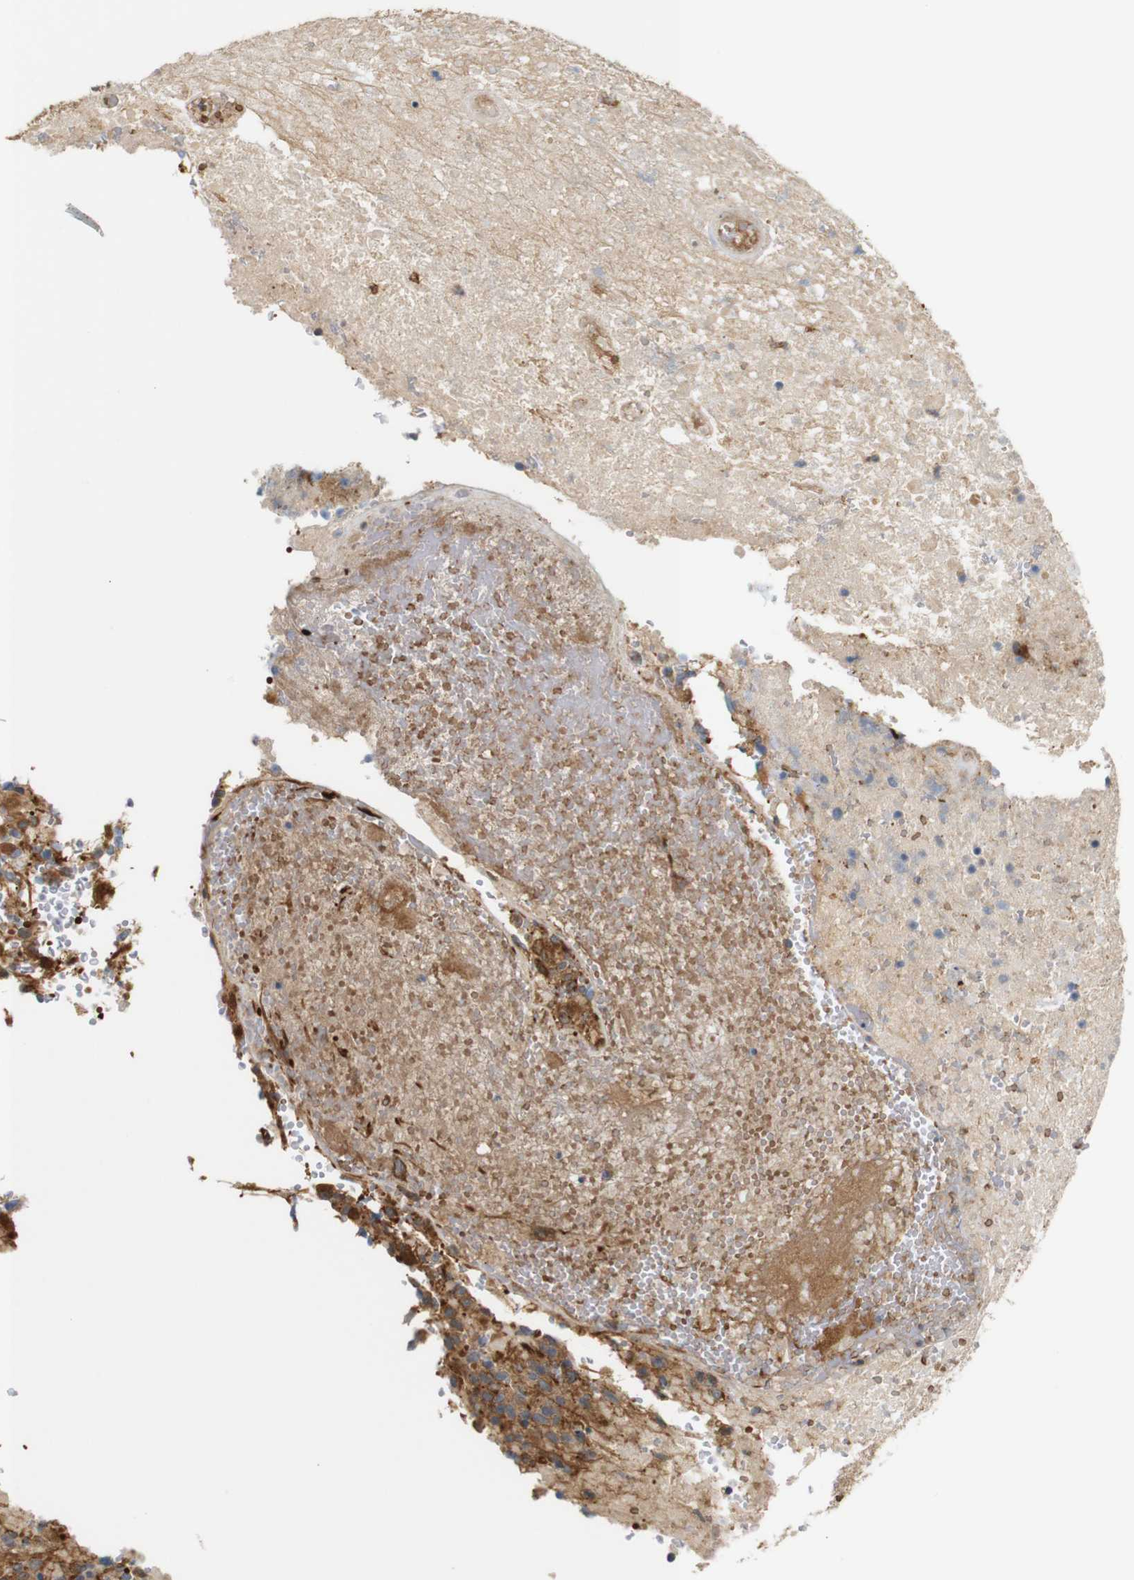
{"staining": {"intensity": "strong", "quantity": ">75%", "location": "cytoplasmic/membranous"}, "tissue": "glioma", "cell_type": "Tumor cells", "image_type": "cancer", "snomed": [{"axis": "morphology", "description": "Glioma, malignant, High grade"}, {"axis": "topography", "description": "Brain"}], "caption": "High-grade glioma (malignant) was stained to show a protein in brown. There is high levels of strong cytoplasmic/membranous expression in about >75% of tumor cells.", "gene": "RPTOR", "patient": {"sex": "male", "age": 71}}